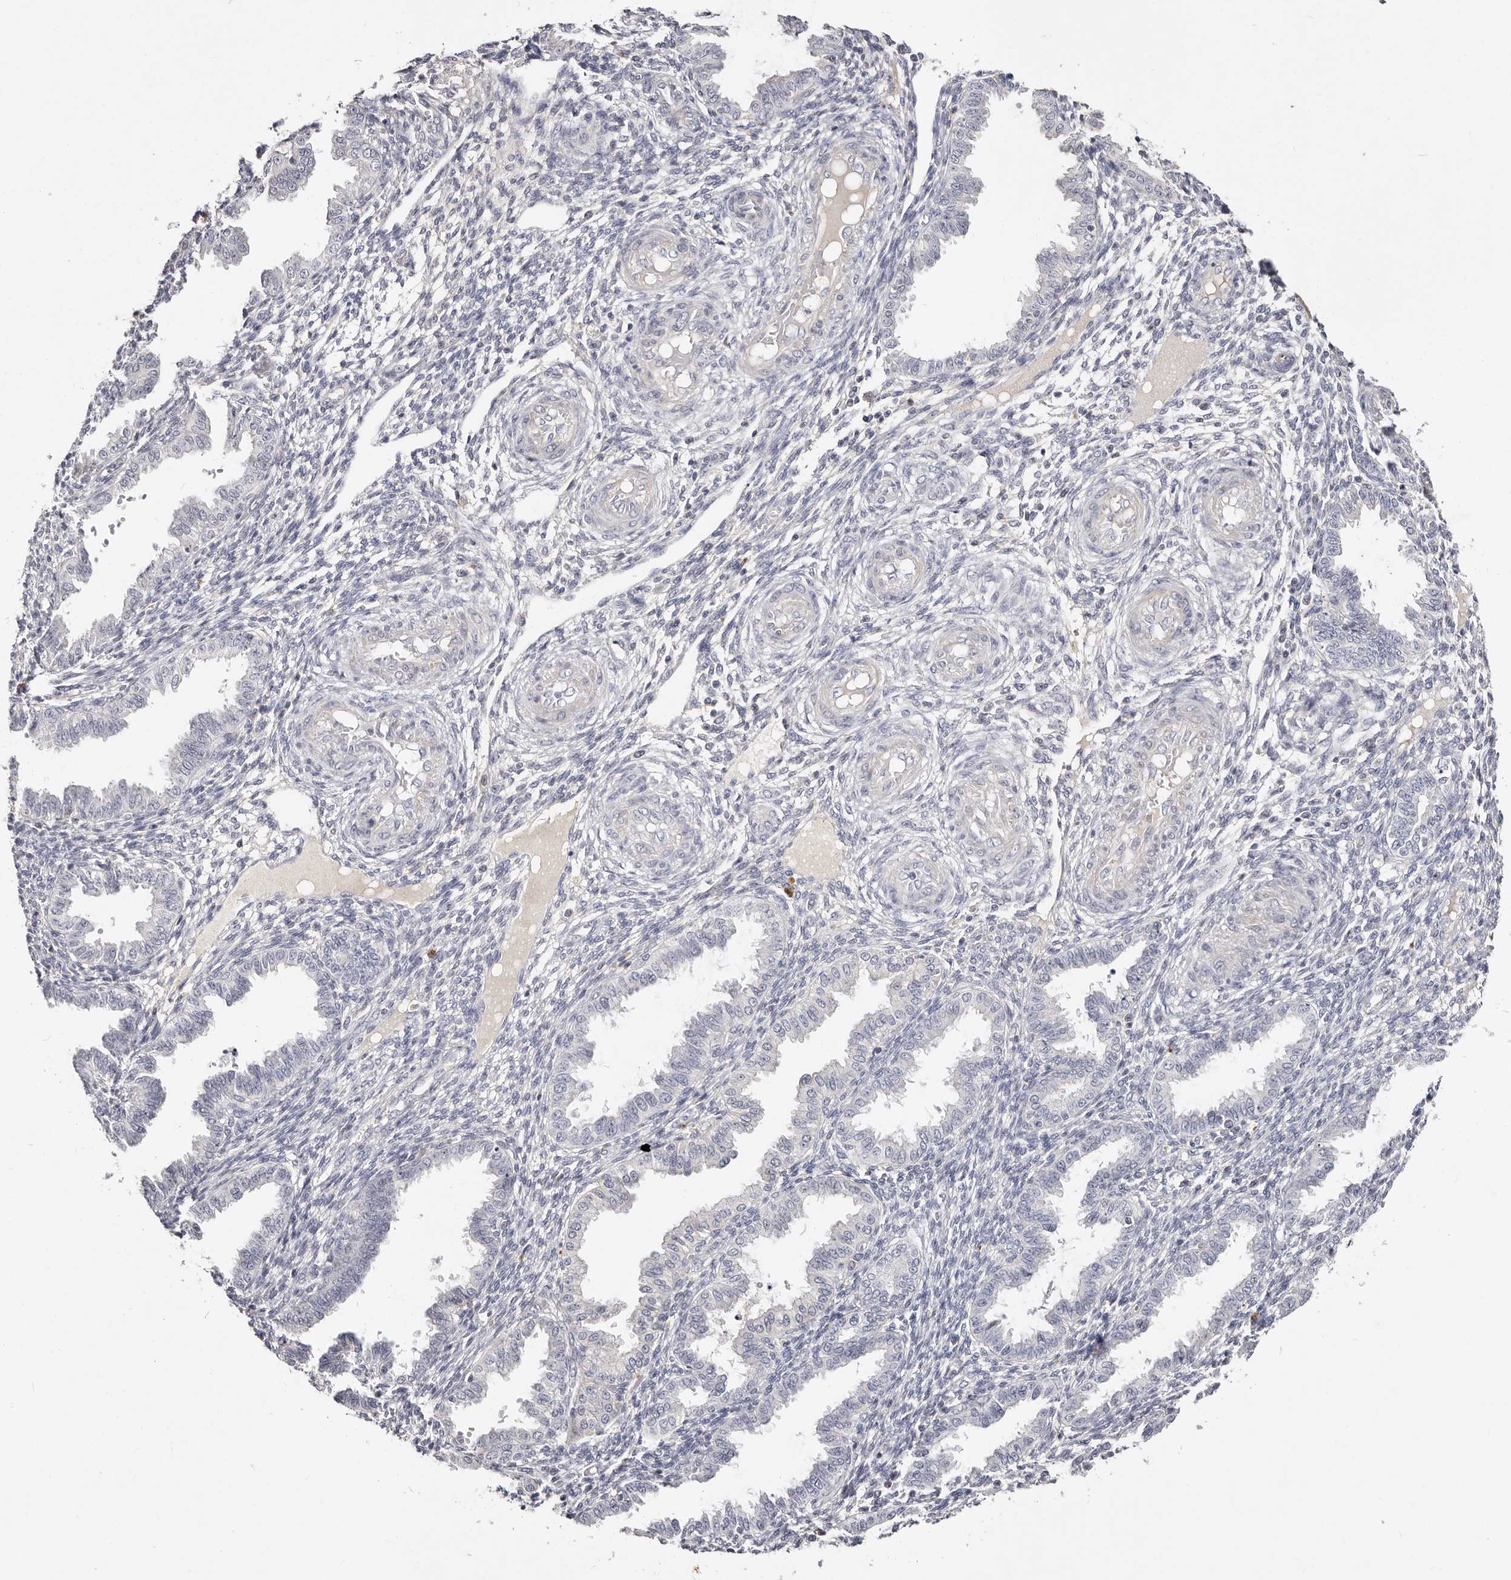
{"staining": {"intensity": "negative", "quantity": "none", "location": "none"}, "tissue": "endometrium", "cell_type": "Cells in endometrial stroma", "image_type": "normal", "snomed": [{"axis": "morphology", "description": "Normal tissue, NOS"}, {"axis": "topography", "description": "Endometrium"}], "caption": "IHC histopathology image of normal human endometrium stained for a protein (brown), which exhibits no expression in cells in endometrial stroma.", "gene": "MRPS33", "patient": {"sex": "female", "age": 33}}